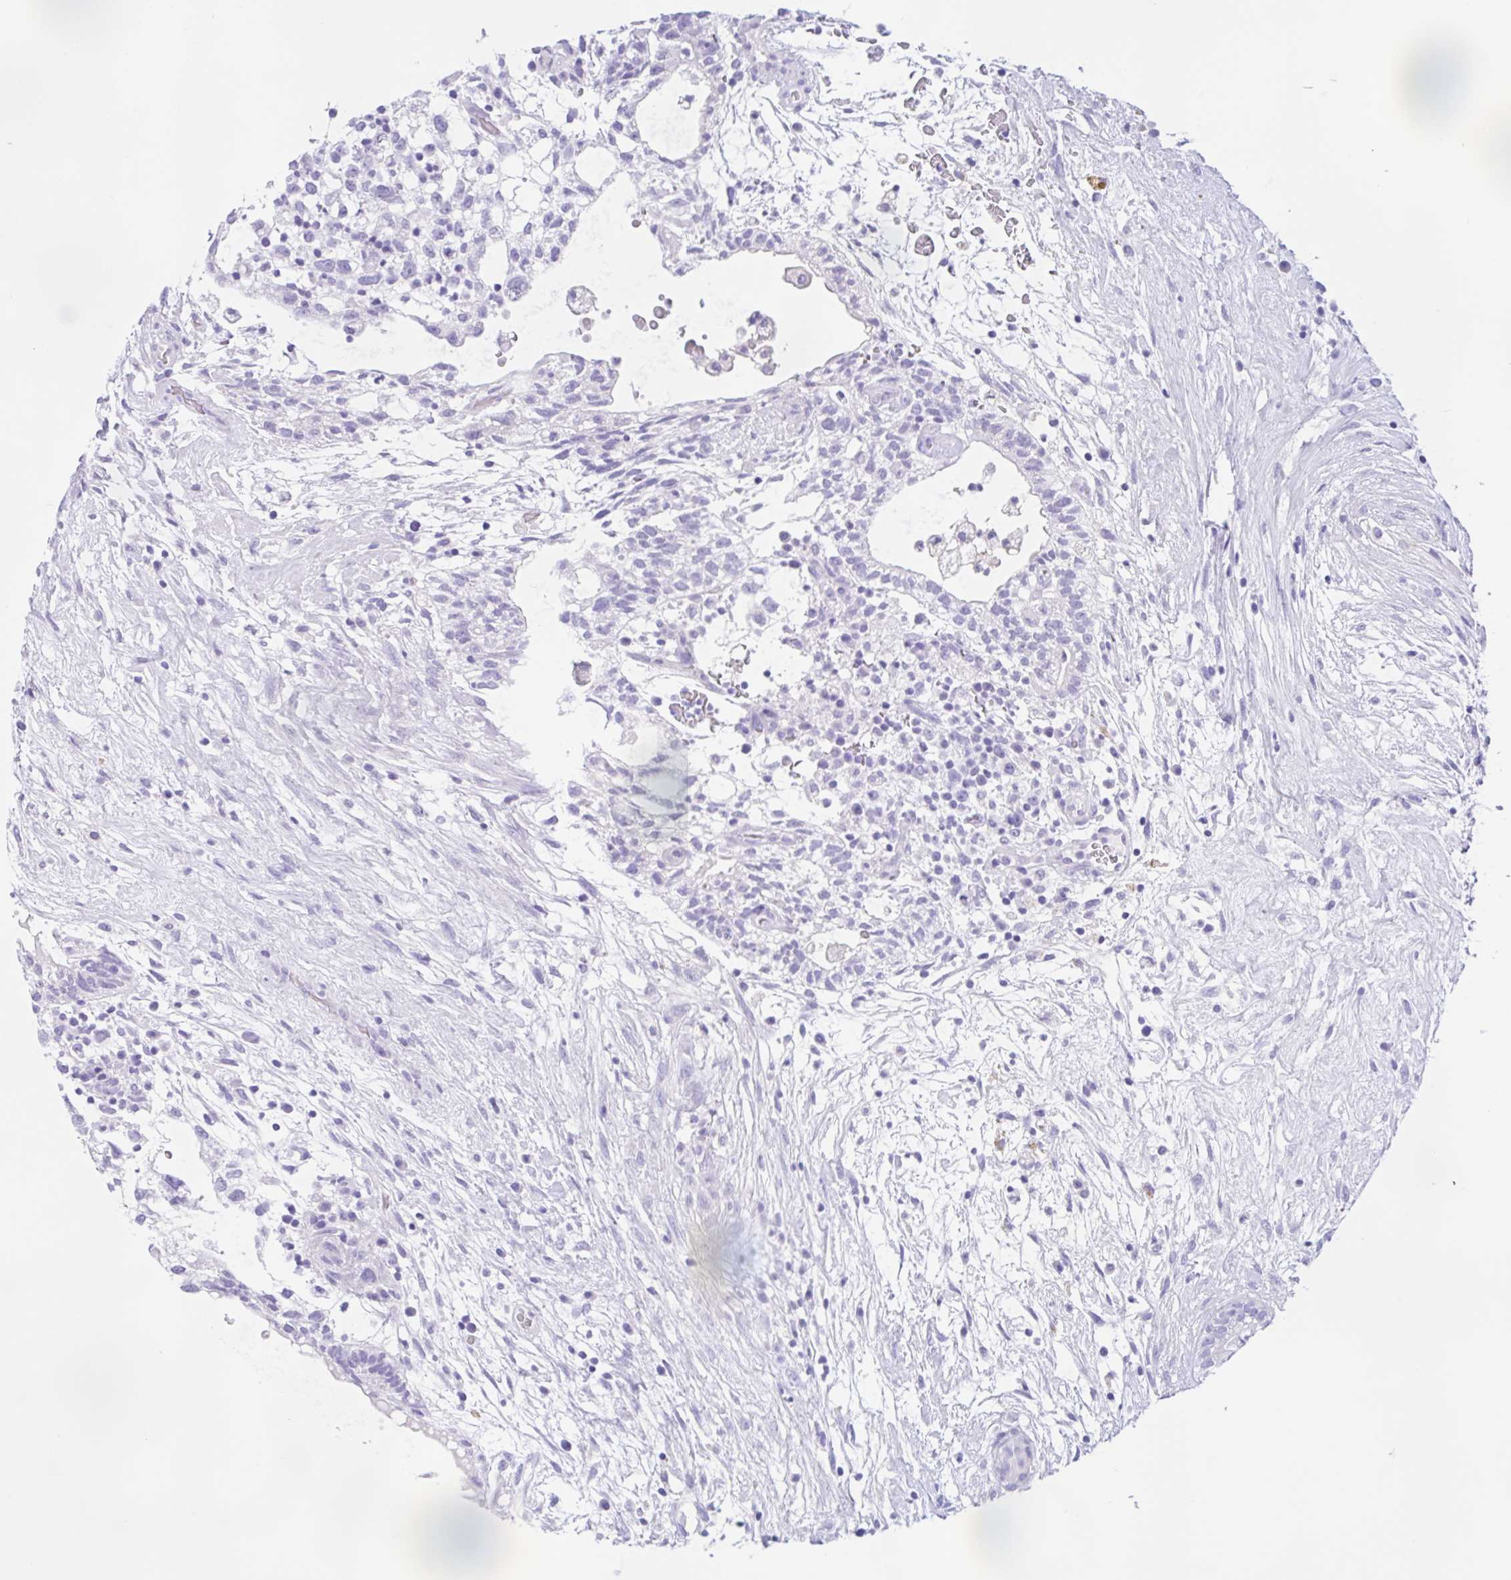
{"staining": {"intensity": "negative", "quantity": "none", "location": "none"}, "tissue": "testis cancer", "cell_type": "Tumor cells", "image_type": "cancer", "snomed": [{"axis": "morphology", "description": "Carcinoma, Embryonal, NOS"}, {"axis": "topography", "description": "Testis"}], "caption": "Human embryonal carcinoma (testis) stained for a protein using immunohistochemistry reveals no expression in tumor cells.", "gene": "ZNF319", "patient": {"sex": "male", "age": 32}}